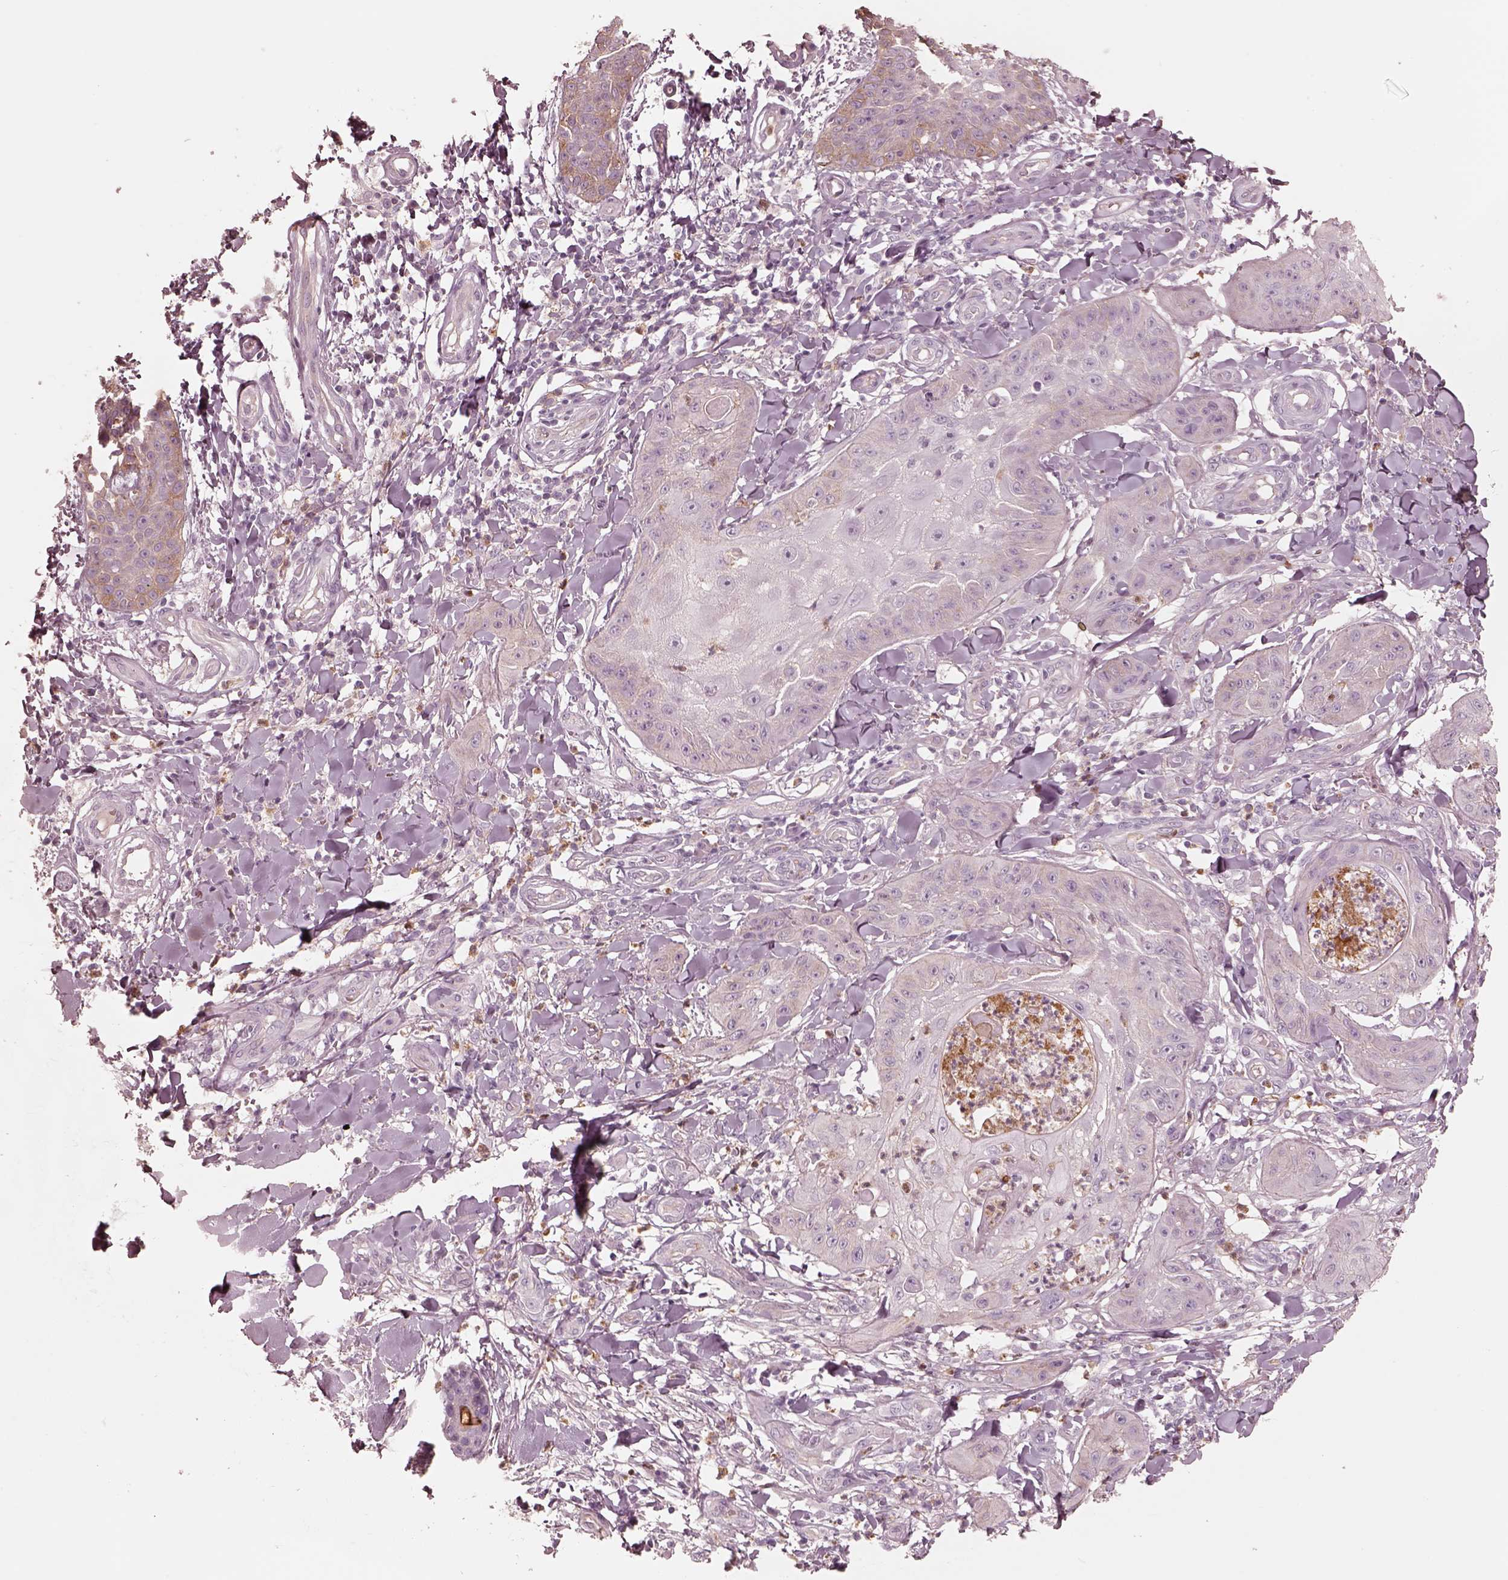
{"staining": {"intensity": "negative", "quantity": "none", "location": "none"}, "tissue": "skin cancer", "cell_type": "Tumor cells", "image_type": "cancer", "snomed": [{"axis": "morphology", "description": "Squamous cell carcinoma, NOS"}, {"axis": "topography", "description": "Skin"}], "caption": "A high-resolution photomicrograph shows IHC staining of skin squamous cell carcinoma, which exhibits no significant positivity in tumor cells.", "gene": "GPRIN1", "patient": {"sex": "male", "age": 70}}